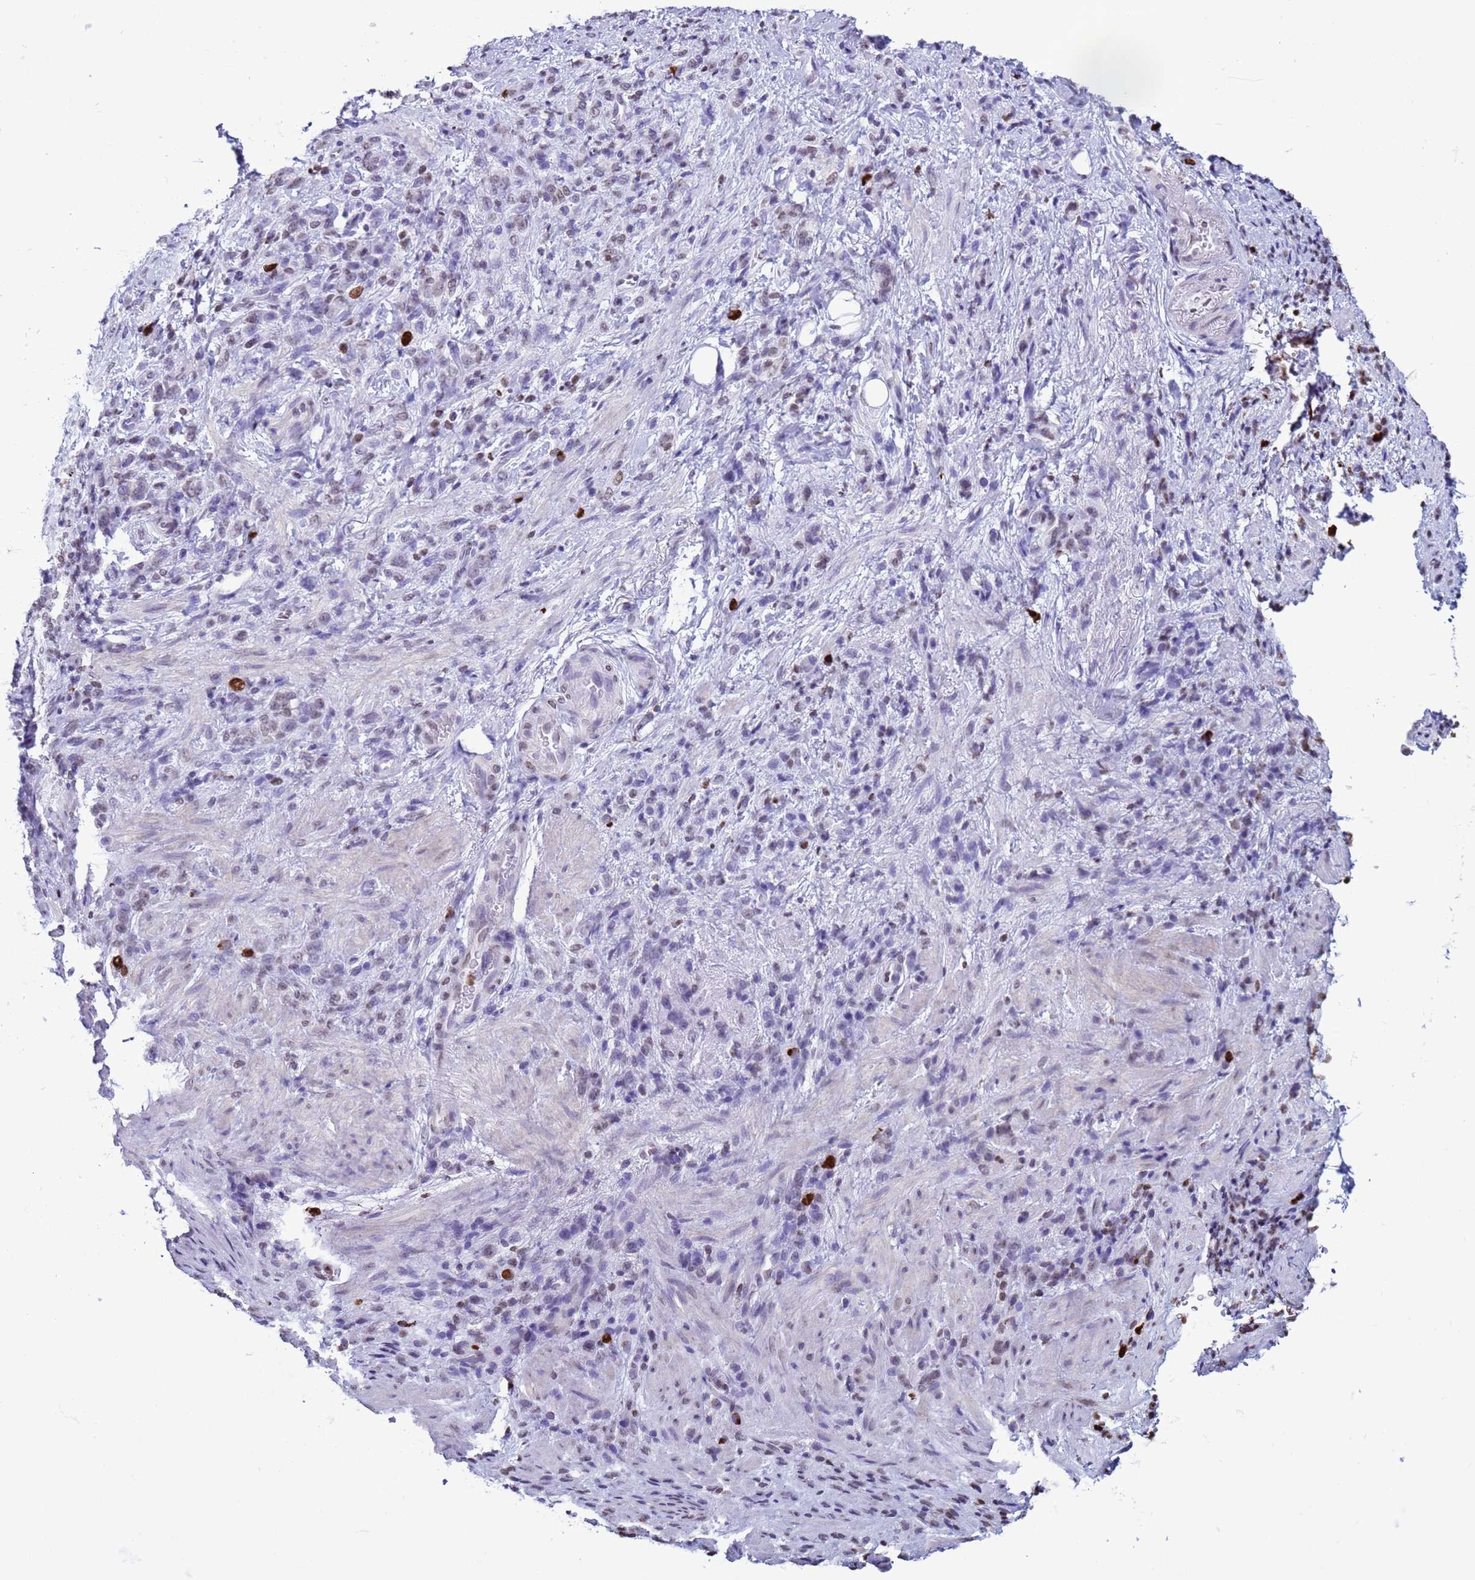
{"staining": {"intensity": "strong", "quantity": "<25%", "location": "nuclear"}, "tissue": "stomach cancer", "cell_type": "Tumor cells", "image_type": "cancer", "snomed": [{"axis": "morphology", "description": "Adenocarcinoma, NOS"}, {"axis": "topography", "description": "Stomach"}], "caption": "Adenocarcinoma (stomach) stained for a protein (brown) exhibits strong nuclear positive positivity in about <25% of tumor cells.", "gene": "H4C8", "patient": {"sex": "male", "age": 77}}